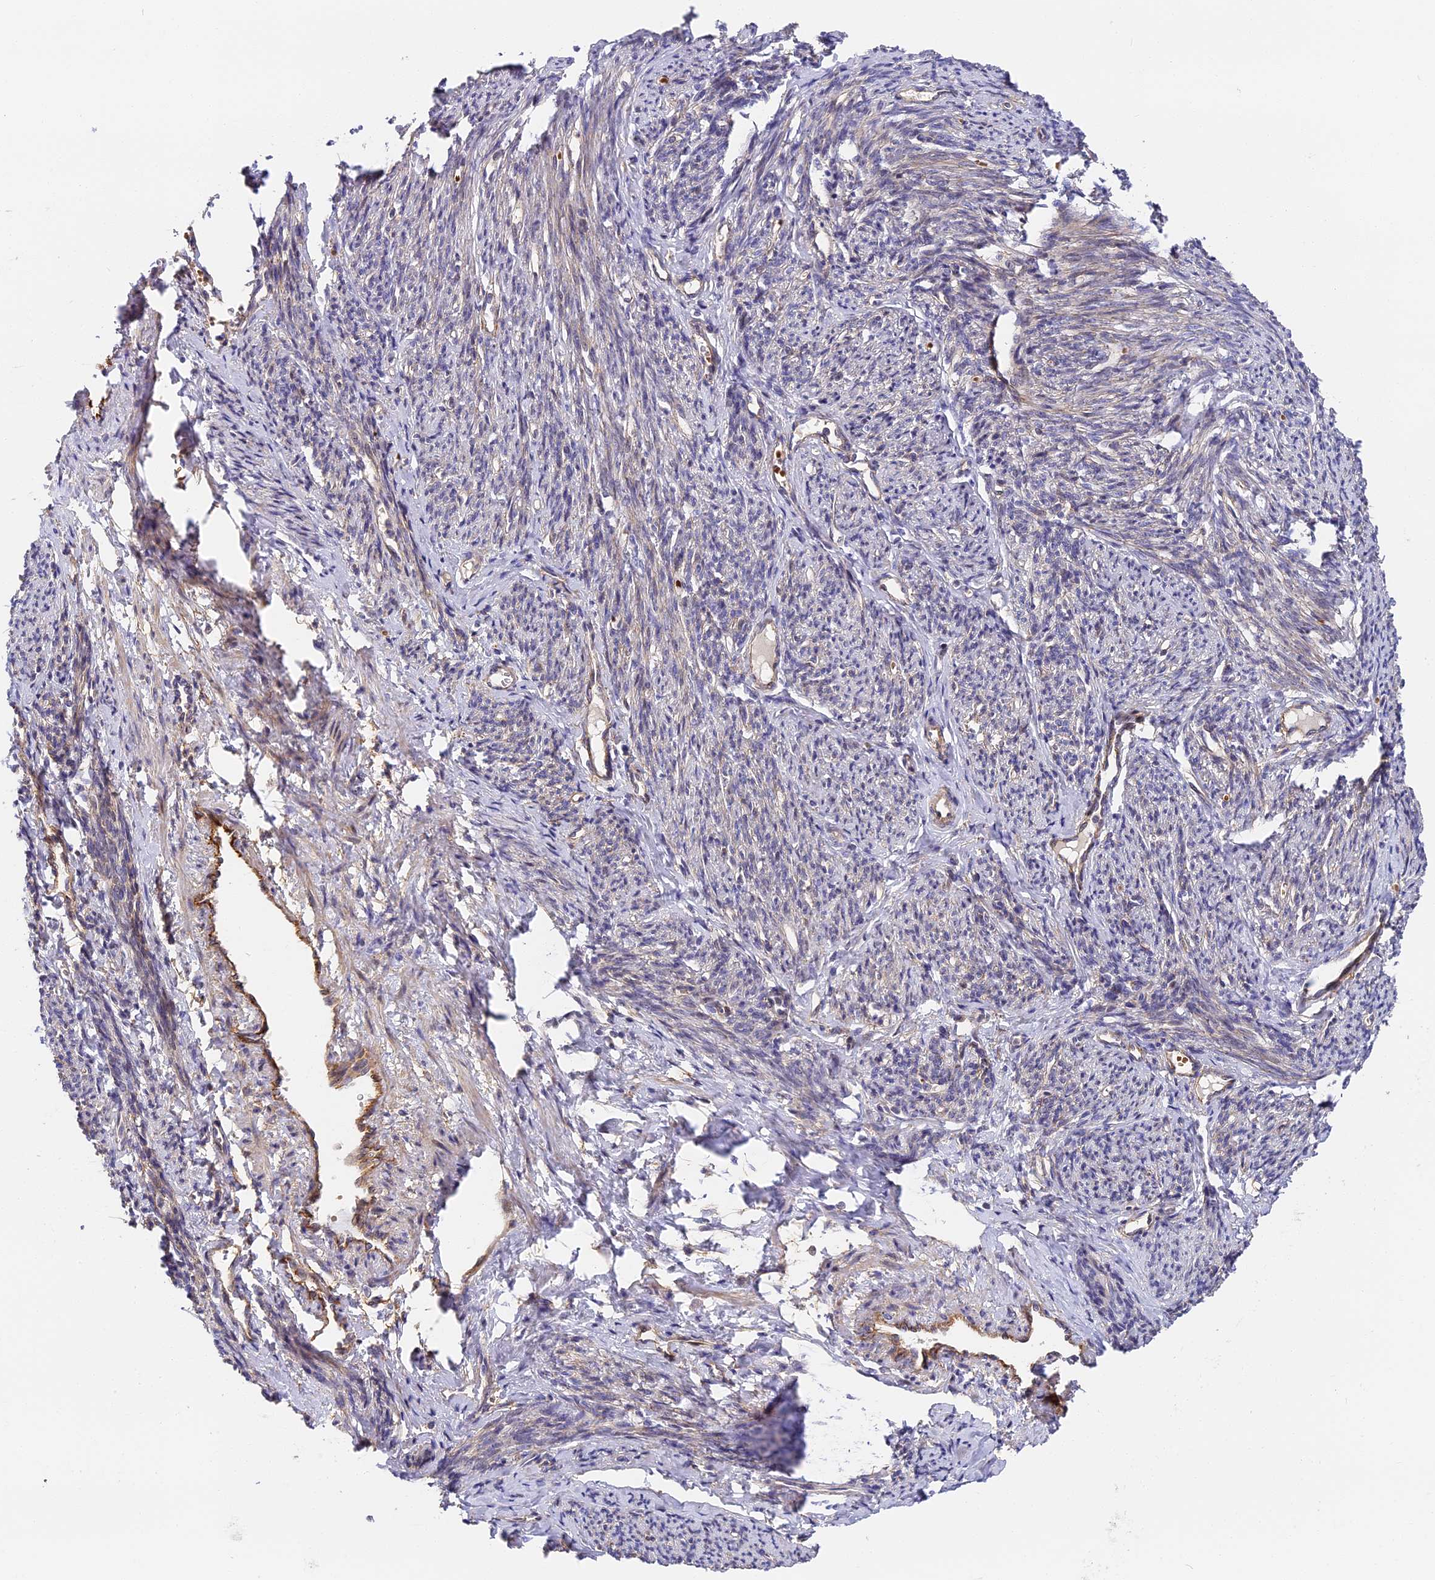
{"staining": {"intensity": "moderate", "quantity": "<25%", "location": "cytoplasmic/membranous"}, "tissue": "smooth muscle", "cell_type": "Smooth muscle cells", "image_type": "normal", "snomed": [{"axis": "morphology", "description": "Normal tissue, NOS"}, {"axis": "topography", "description": "Smooth muscle"}, {"axis": "topography", "description": "Uterus"}], "caption": "IHC micrograph of benign human smooth muscle stained for a protein (brown), which shows low levels of moderate cytoplasmic/membranous expression in approximately <25% of smooth muscle cells.", "gene": "MISP3", "patient": {"sex": "female", "age": 59}}